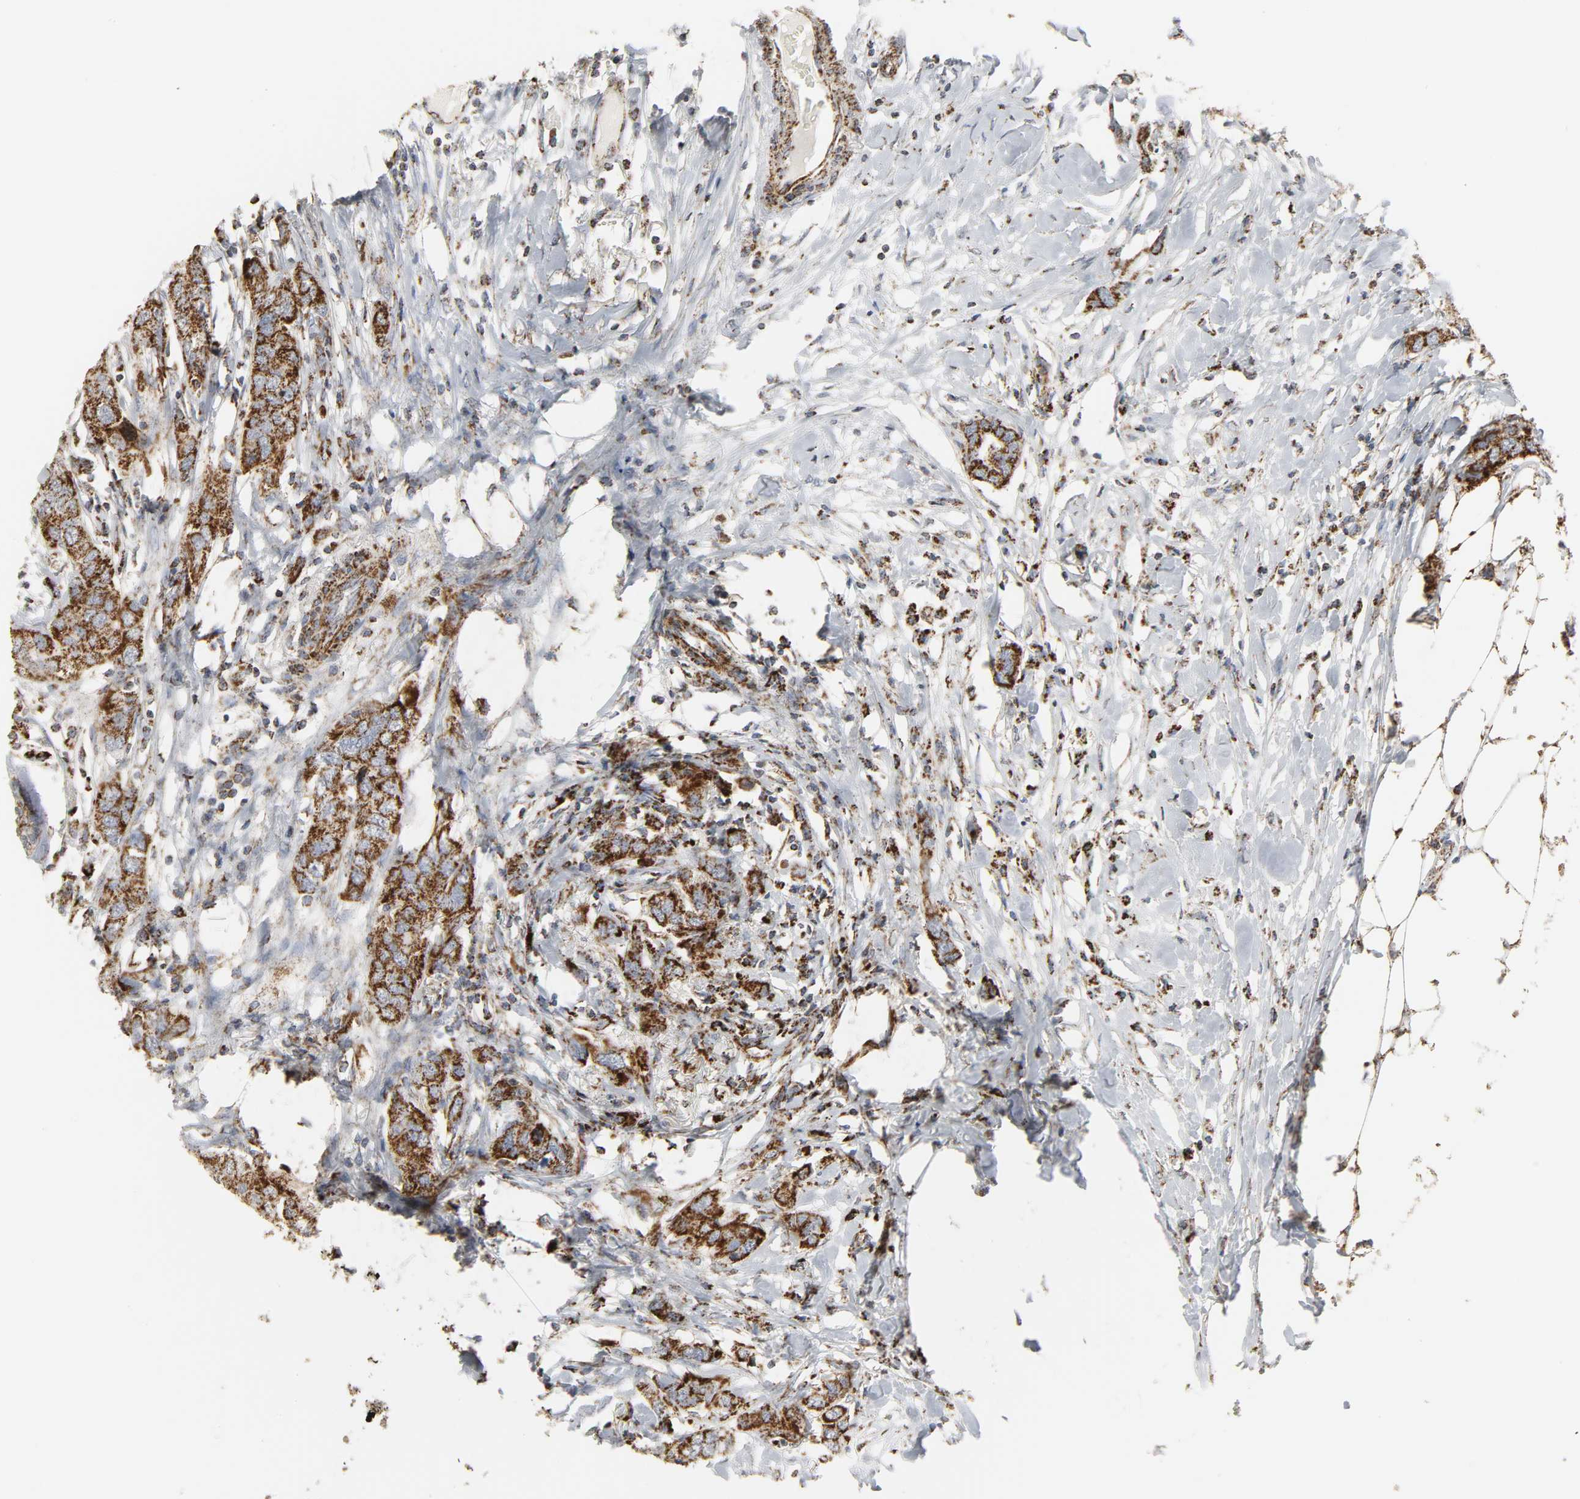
{"staining": {"intensity": "strong", "quantity": ">75%", "location": "cytoplasmic/membranous"}, "tissue": "breast cancer", "cell_type": "Tumor cells", "image_type": "cancer", "snomed": [{"axis": "morphology", "description": "Duct carcinoma"}, {"axis": "topography", "description": "Breast"}], "caption": "Brown immunohistochemical staining in human intraductal carcinoma (breast) demonstrates strong cytoplasmic/membranous staining in approximately >75% of tumor cells.", "gene": "ACAT1", "patient": {"sex": "female", "age": 50}}